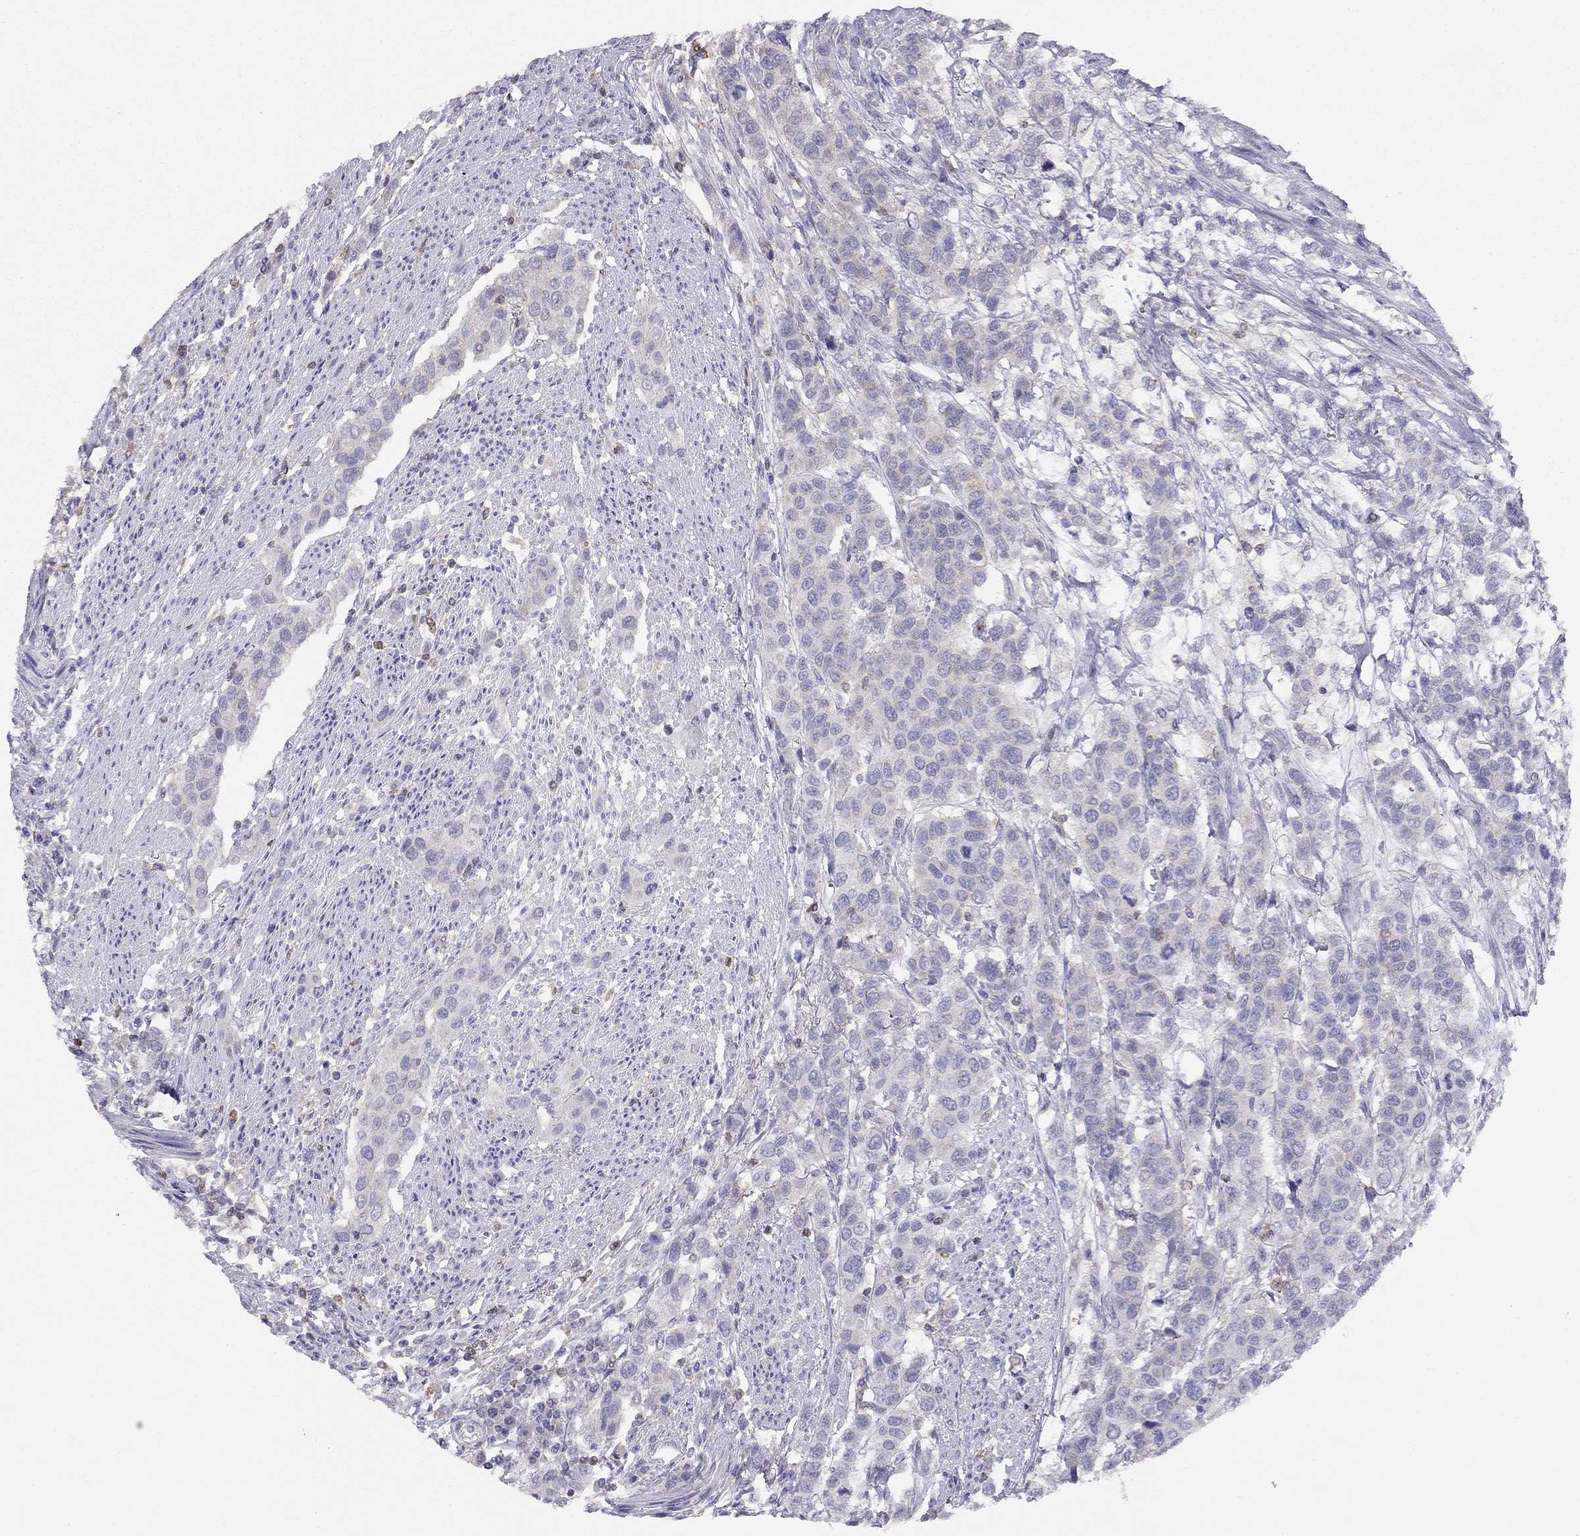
{"staining": {"intensity": "negative", "quantity": "none", "location": "none"}, "tissue": "urothelial cancer", "cell_type": "Tumor cells", "image_type": "cancer", "snomed": [{"axis": "morphology", "description": "Urothelial carcinoma, High grade"}, {"axis": "topography", "description": "Urinary bladder"}], "caption": "High-grade urothelial carcinoma was stained to show a protein in brown. There is no significant expression in tumor cells.", "gene": "CITED1", "patient": {"sex": "female", "age": 58}}